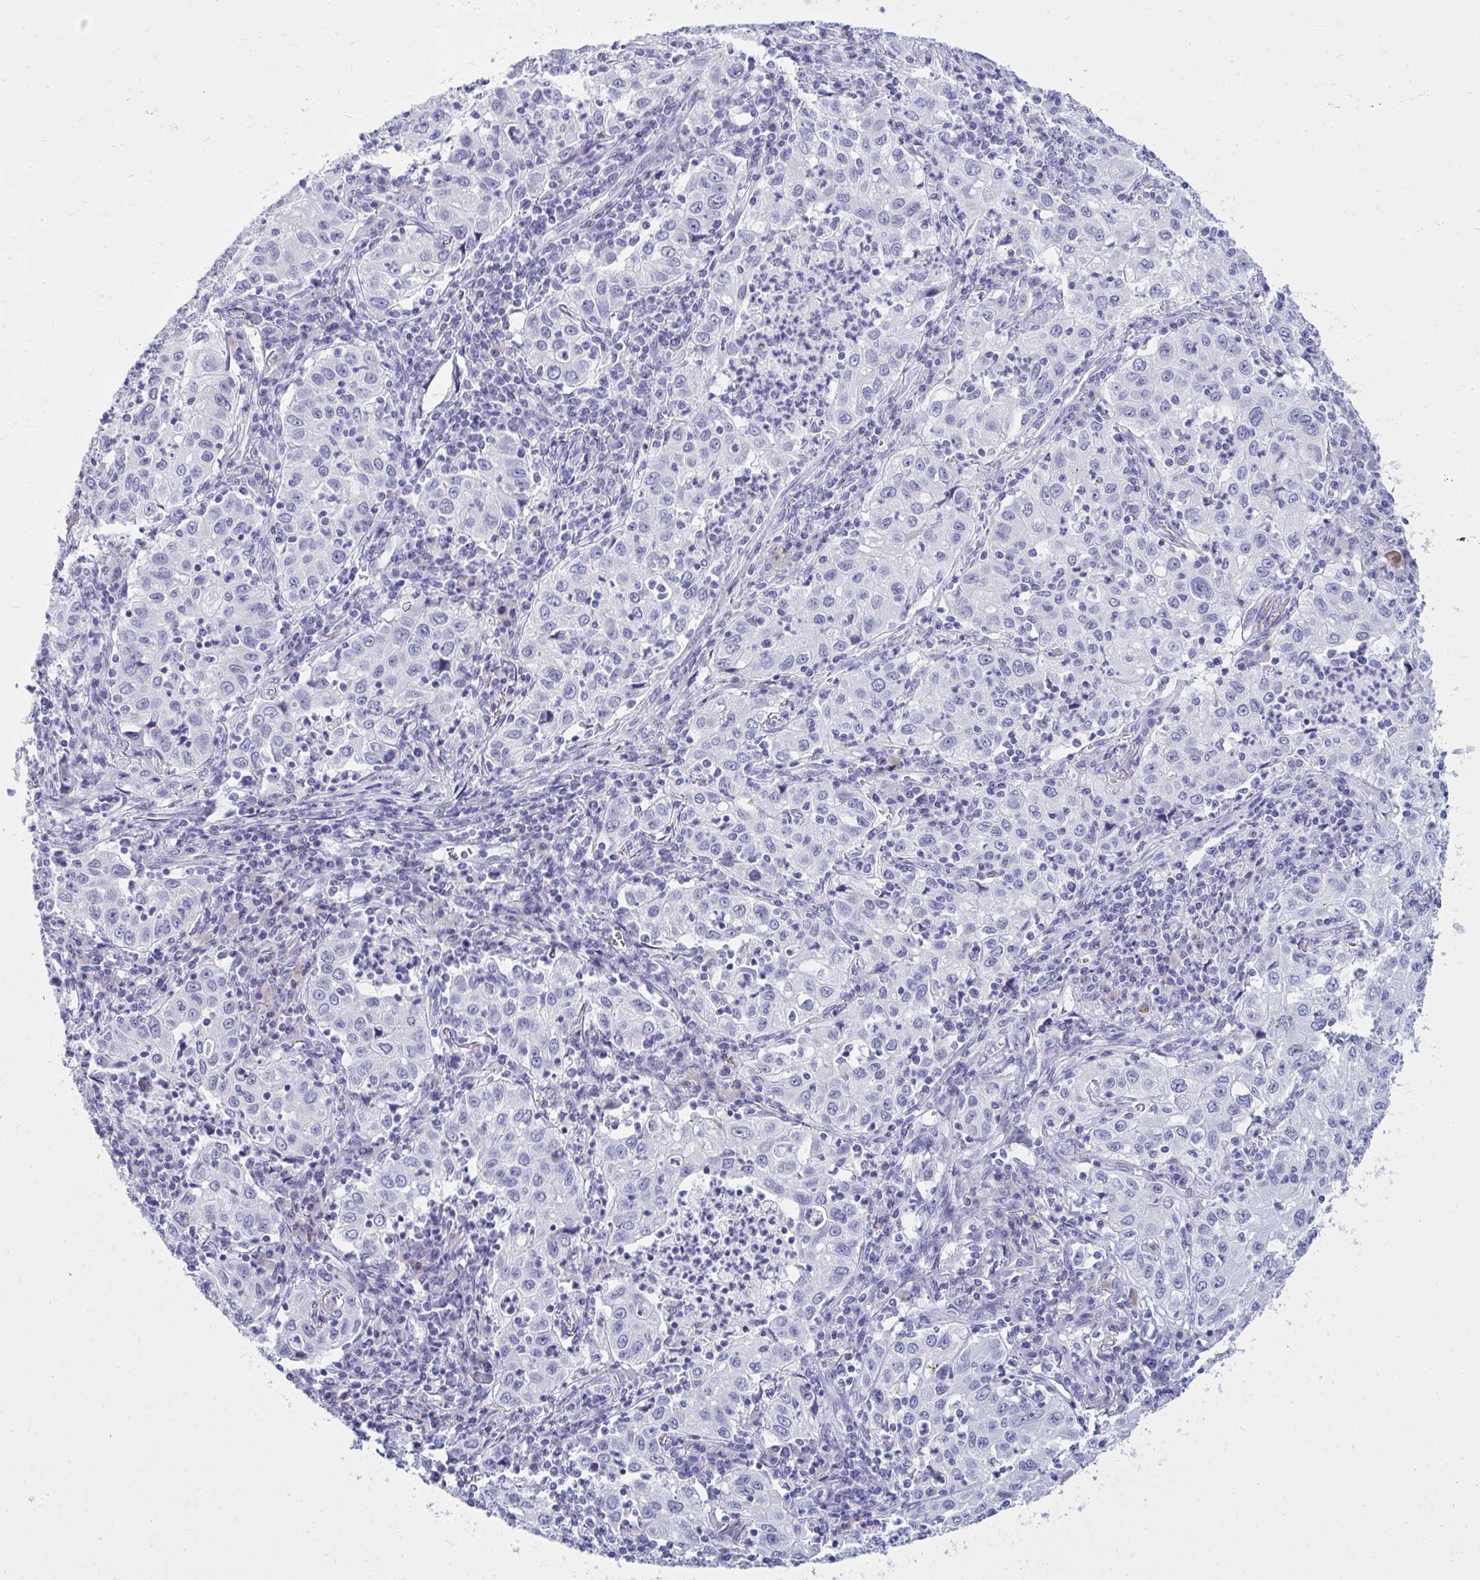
{"staining": {"intensity": "negative", "quantity": "none", "location": "none"}, "tissue": "lung cancer", "cell_type": "Tumor cells", "image_type": "cancer", "snomed": [{"axis": "morphology", "description": "Squamous cell carcinoma, NOS"}, {"axis": "topography", "description": "Lung"}], "caption": "A photomicrograph of human lung cancer is negative for staining in tumor cells. (DAB immunohistochemistry (IHC) visualized using brightfield microscopy, high magnification).", "gene": "QDPR", "patient": {"sex": "male", "age": 71}}